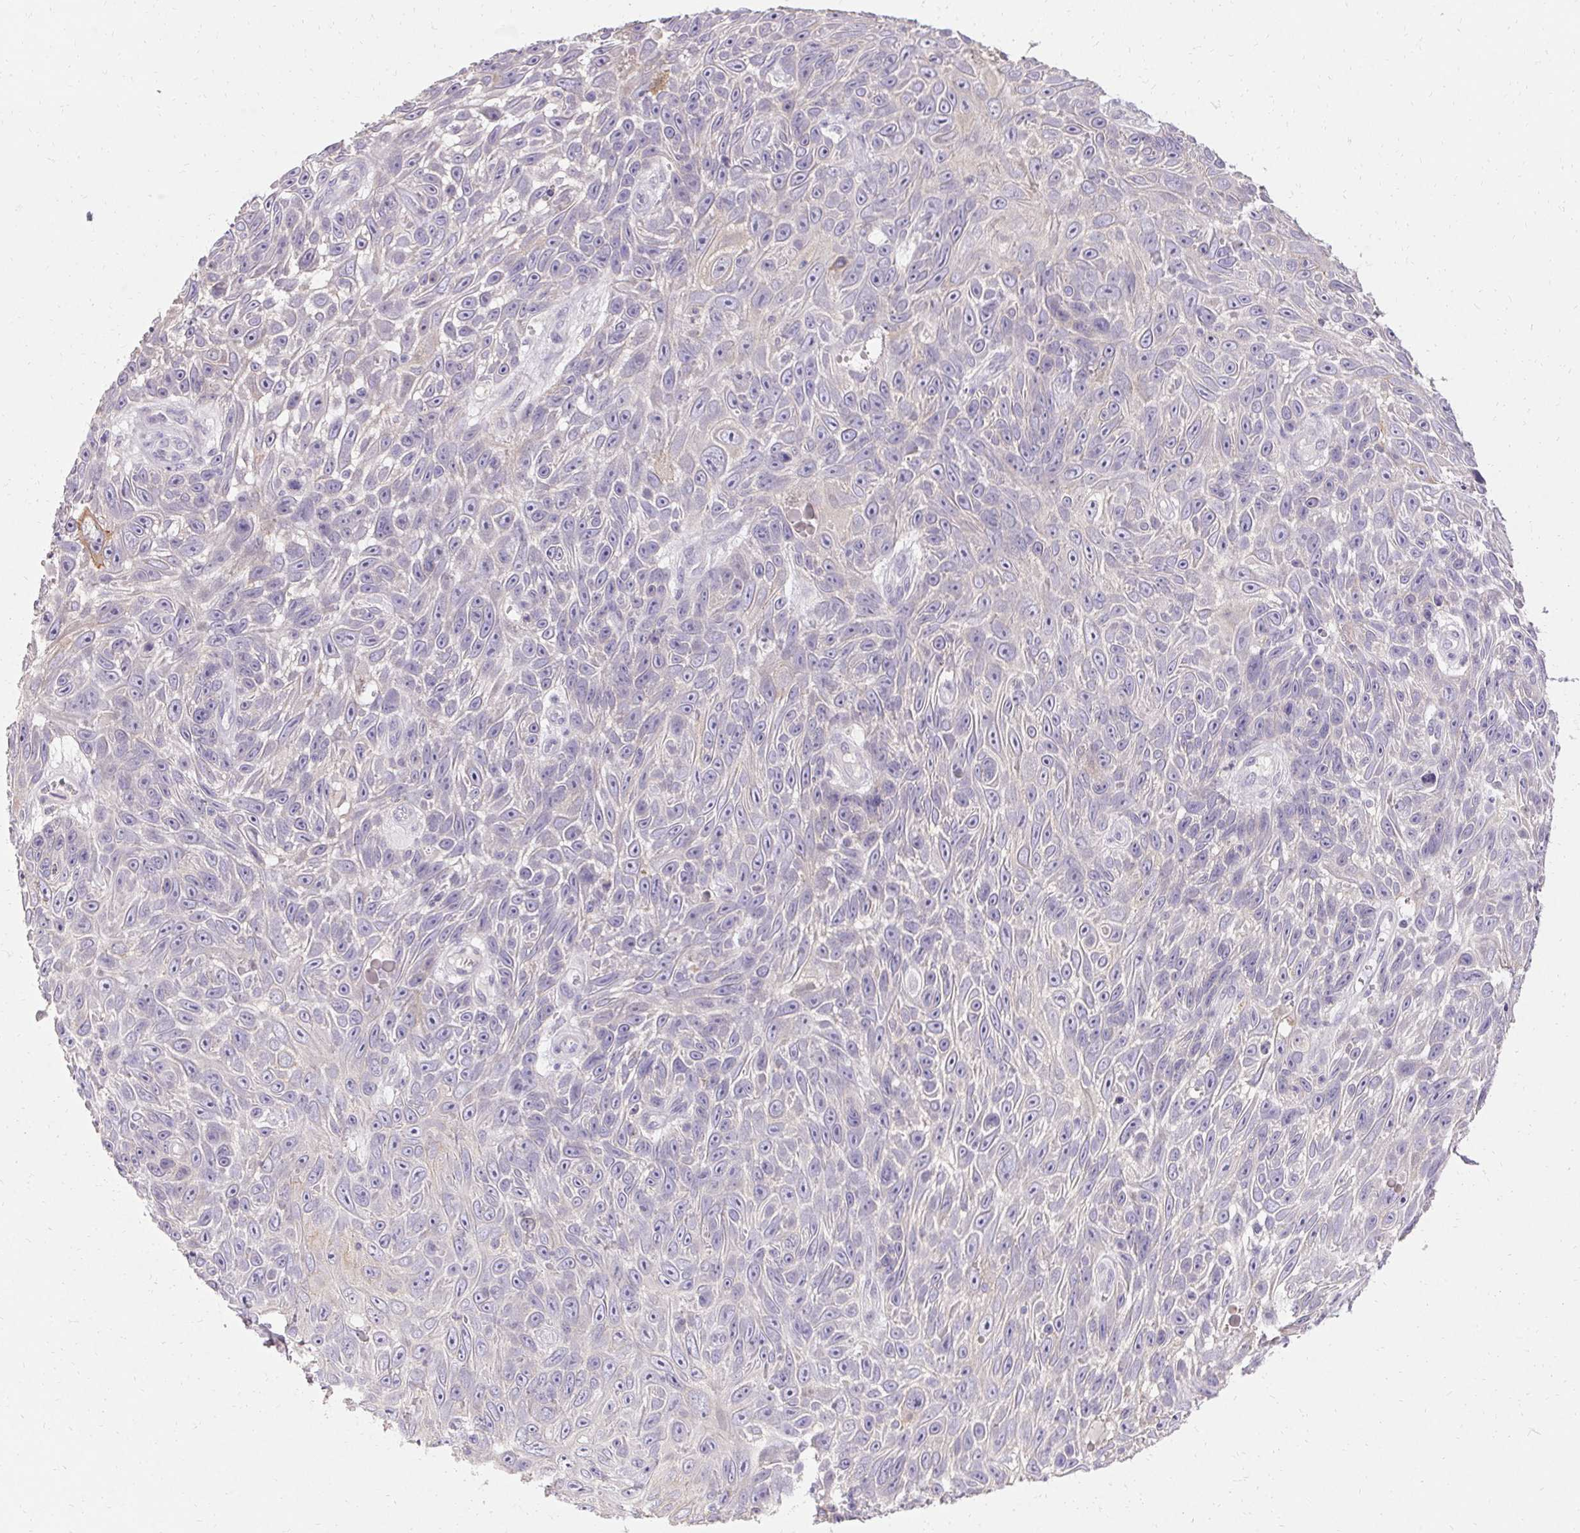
{"staining": {"intensity": "negative", "quantity": "none", "location": "none"}, "tissue": "skin cancer", "cell_type": "Tumor cells", "image_type": "cancer", "snomed": [{"axis": "morphology", "description": "Squamous cell carcinoma, NOS"}, {"axis": "topography", "description": "Skin"}], "caption": "Immunohistochemistry photomicrograph of squamous cell carcinoma (skin) stained for a protein (brown), which reveals no positivity in tumor cells.", "gene": "HSD17B3", "patient": {"sex": "male", "age": 82}}